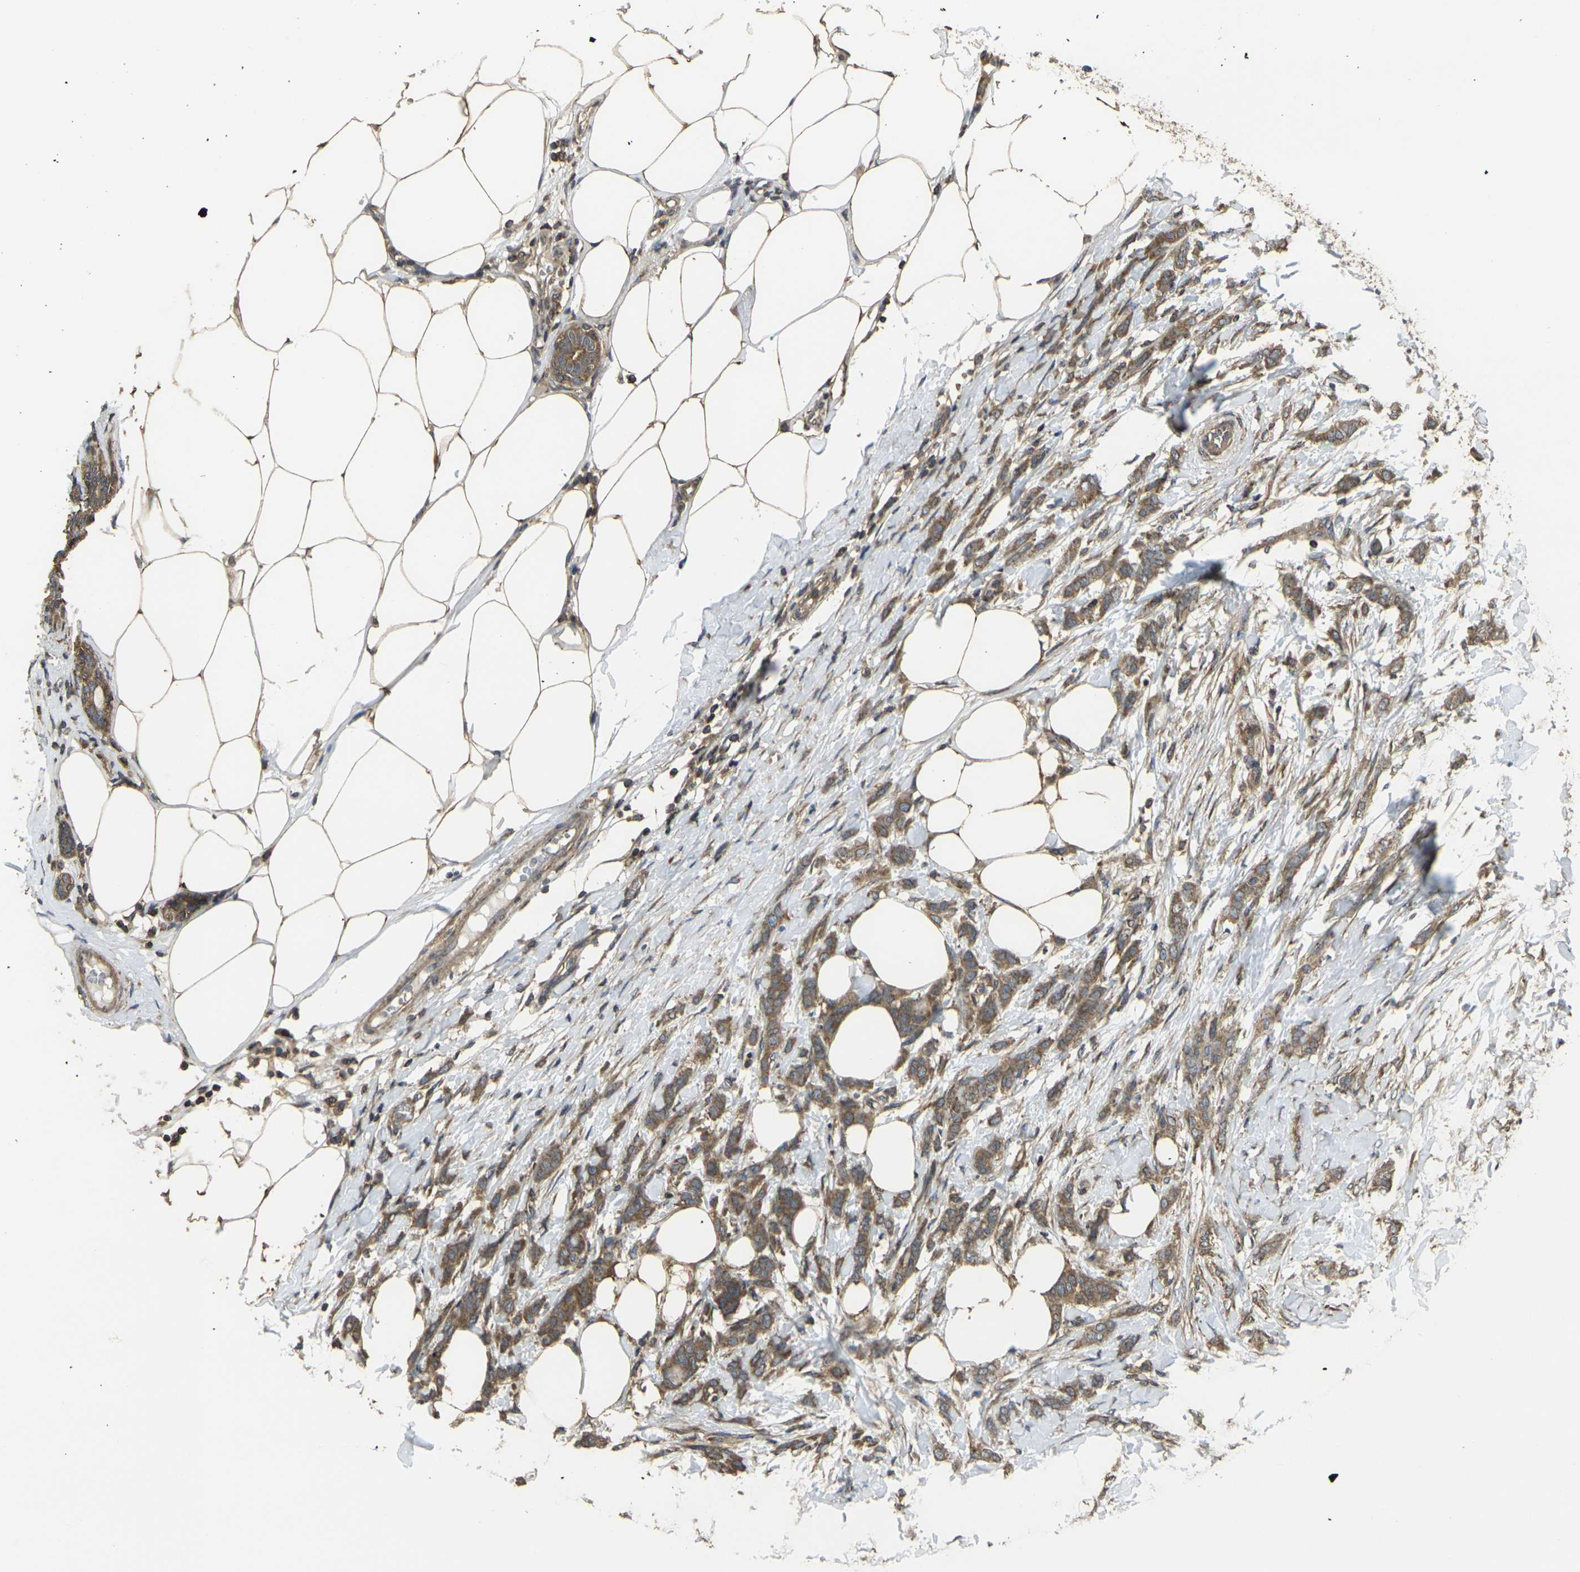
{"staining": {"intensity": "moderate", "quantity": ">75%", "location": "cytoplasmic/membranous"}, "tissue": "breast cancer", "cell_type": "Tumor cells", "image_type": "cancer", "snomed": [{"axis": "morphology", "description": "Lobular carcinoma, in situ"}, {"axis": "morphology", "description": "Lobular carcinoma"}, {"axis": "topography", "description": "Breast"}], "caption": "A high-resolution image shows immunohistochemistry staining of breast cancer, which exhibits moderate cytoplasmic/membranous positivity in about >75% of tumor cells. (brown staining indicates protein expression, while blue staining denotes nuclei).", "gene": "PRKACB", "patient": {"sex": "female", "age": 41}}